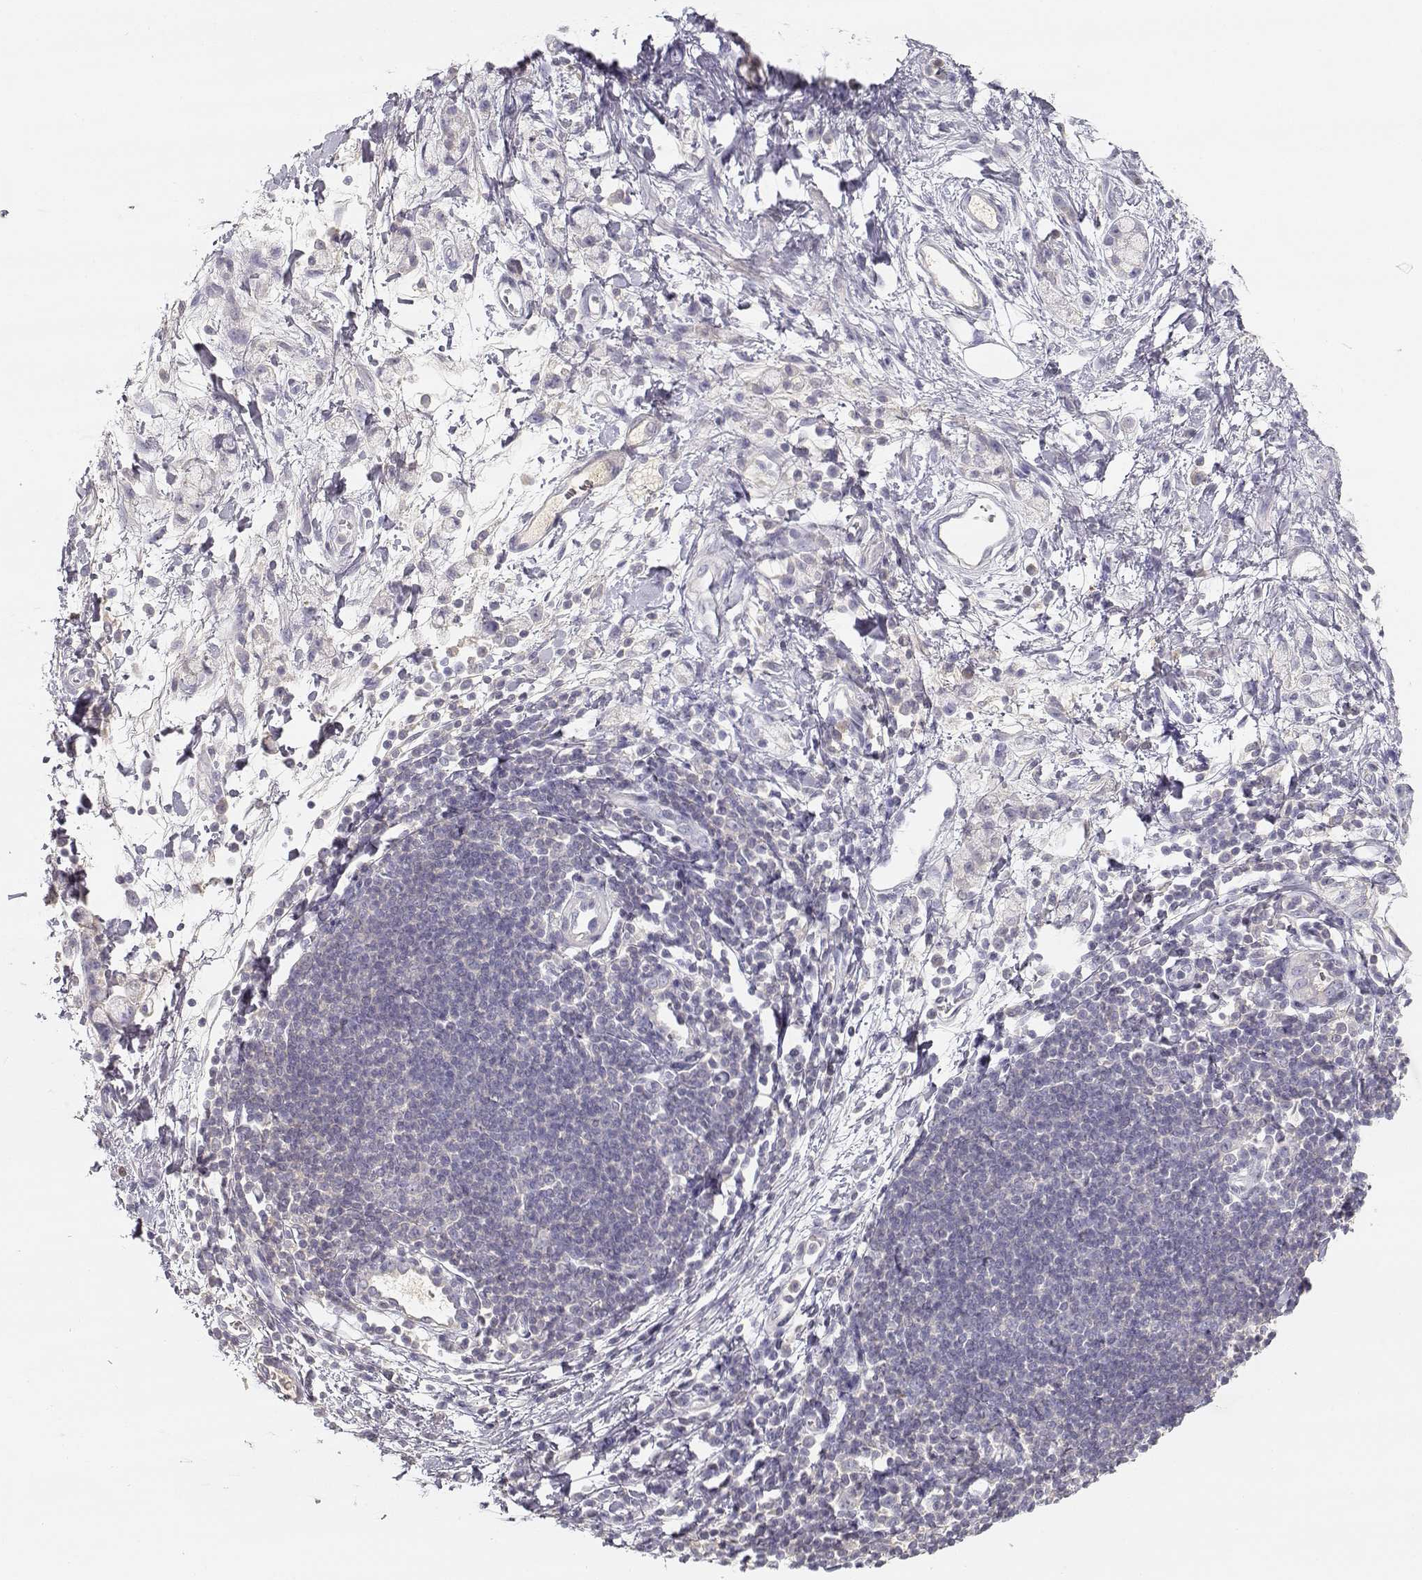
{"staining": {"intensity": "negative", "quantity": "none", "location": "none"}, "tissue": "stomach cancer", "cell_type": "Tumor cells", "image_type": "cancer", "snomed": [{"axis": "morphology", "description": "Adenocarcinoma, NOS"}, {"axis": "topography", "description": "Stomach"}], "caption": "Tumor cells are negative for brown protein staining in stomach cancer. Nuclei are stained in blue.", "gene": "SLCO6A1", "patient": {"sex": "male", "age": 58}}